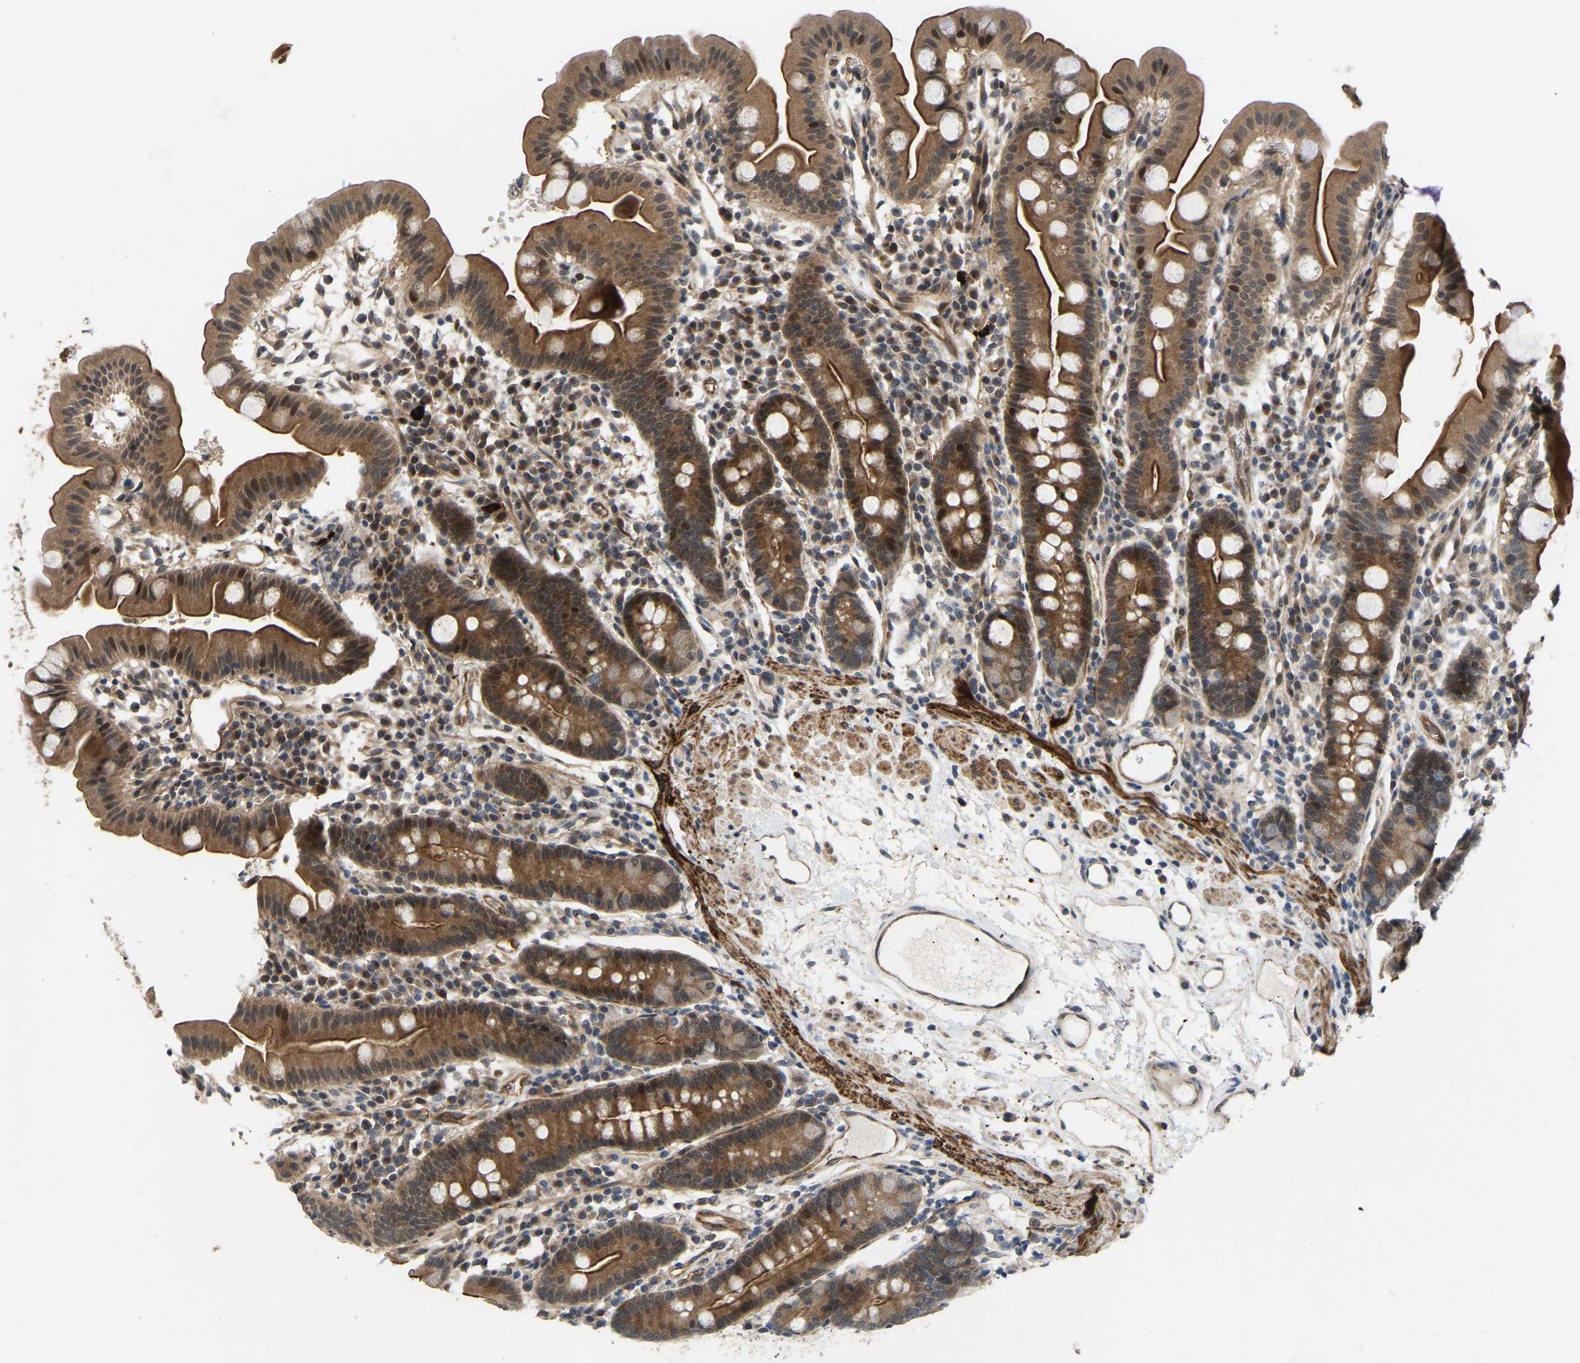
{"staining": {"intensity": "strong", "quantity": ">75%", "location": "cytoplasmic/membranous,nuclear"}, "tissue": "duodenum", "cell_type": "Glandular cells", "image_type": "normal", "snomed": [{"axis": "morphology", "description": "Normal tissue, NOS"}, {"axis": "topography", "description": "Duodenum"}], "caption": "Immunohistochemistry micrograph of benign human duodenum stained for a protein (brown), which shows high levels of strong cytoplasmic/membranous,nuclear staining in approximately >75% of glandular cells.", "gene": "LIMK2", "patient": {"sex": "male", "age": 50}}